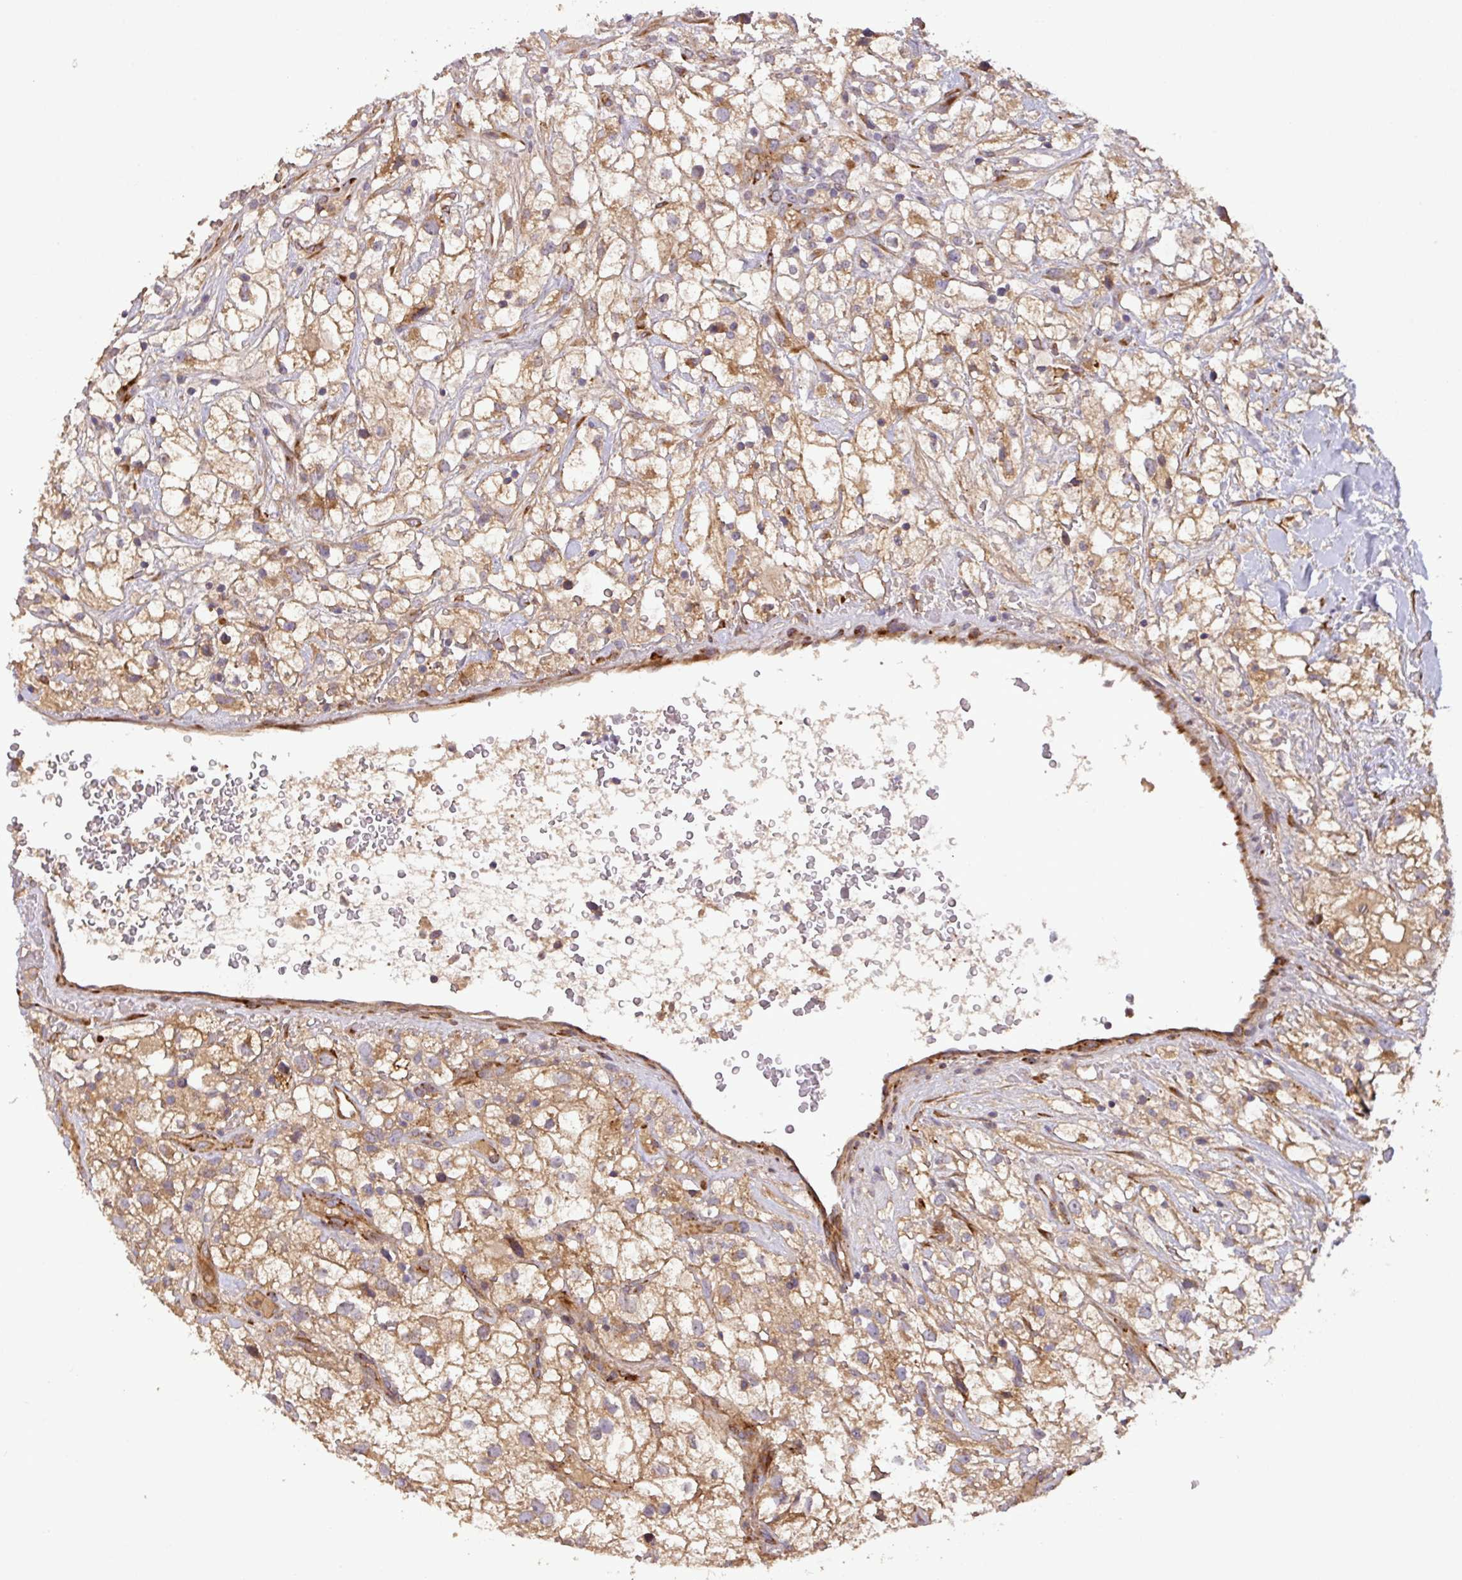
{"staining": {"intensity": "moderate", "quantity": ">75%", "location": "cytoplasmic/membranous"}, "tissue": "renal cancer", "cell_type": "Tumor cells", "image_type": "cancer", "snomed": [{"axis": "morphology", "description": "Adenocarcinoma, NOS"}, {"axis": "topography", "description": "Kidney"}], "caption": "Renal adenocarcinoma stained with a protein marker demonstrates moderate staining in tumor cells.", "gene": "ART1", "patient": {"sex": "male", "age": 59}}